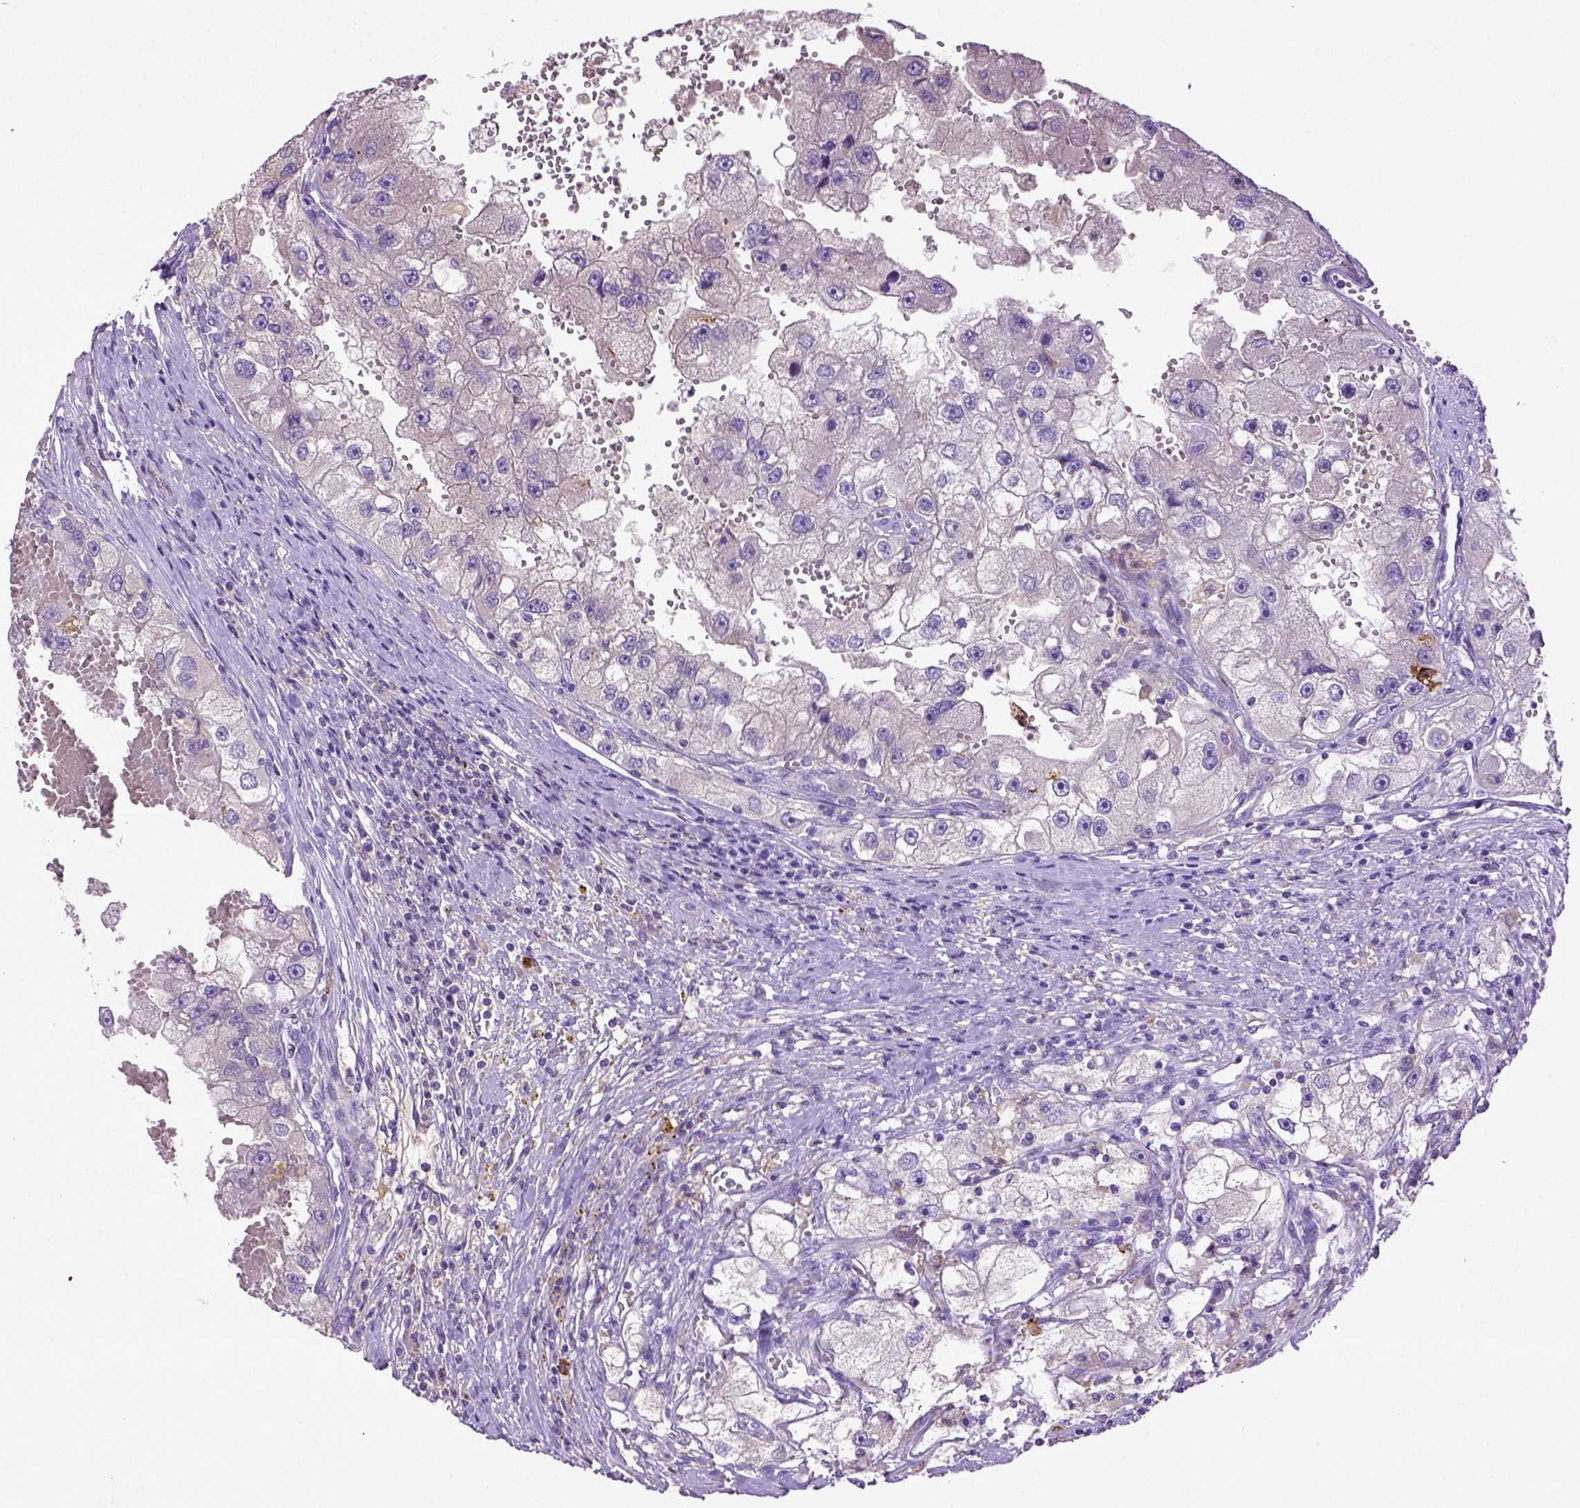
{"staining": {"intensity": "negative", "quantity": "none", "location": "none"}, "tissue": "renal cancer", "cell_type": "Tumor cells", "image_type": "cancer", "snomed": [{"axis": "morphology", "description": "Adenocarcinoma, NOS"}, {"axis": "topography", "description": "Kidney"}], "caption": "An image of renal adenocarcinoma stained for a protein reveals no brown staining in tumor cells. (DAB immunohistochemistry, high magnification).", "gene": "DEPDC1B", "patient": {"sex": "male", "age": 63}}